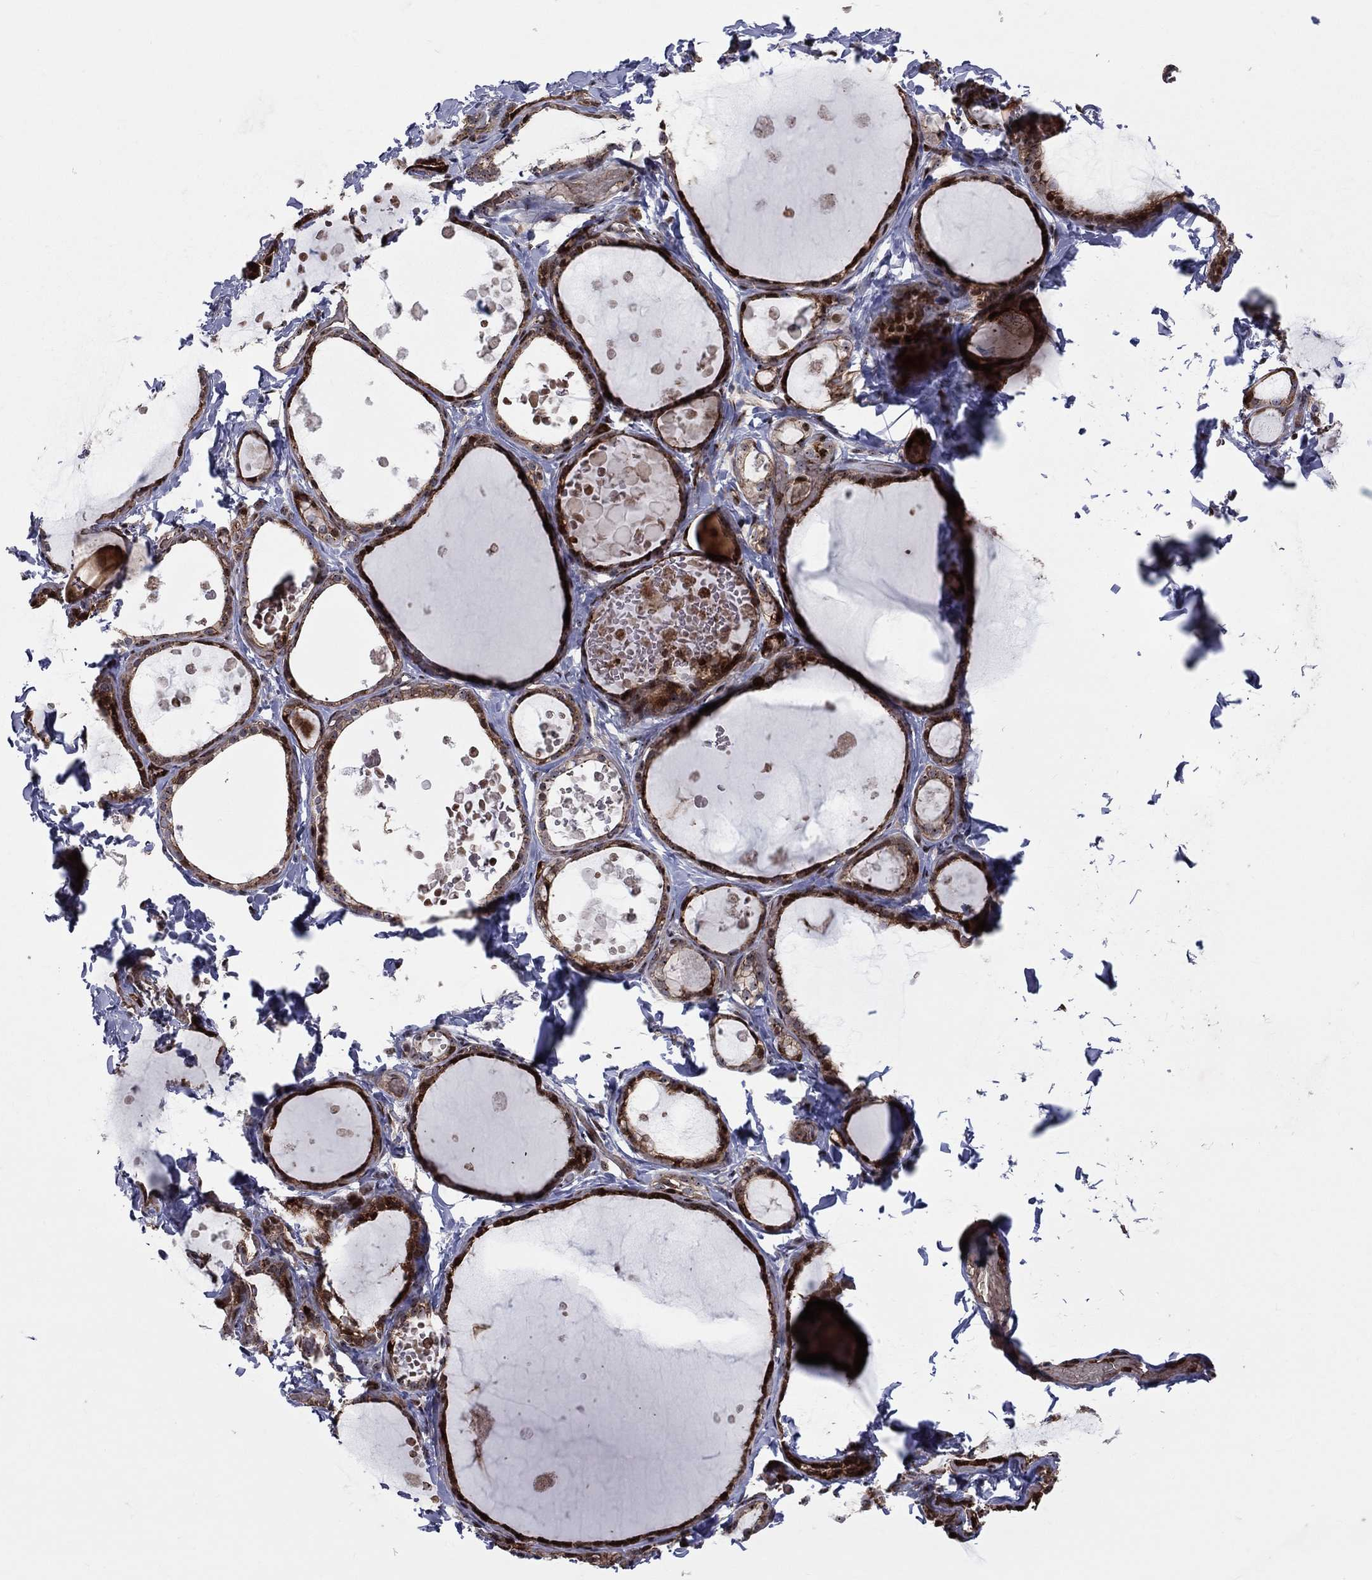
{"staining": {"intensity": "strong", "quantity": "25%-75%", "location": "cytoplasmic/membranous,nuclear"}, "tissue": "thyroid gland", "cell_type": "Glandular cells", "image_type": "normal", "snomed": [{"axis": "morphology", "description": "Normal tissue, NOS"}, {"axis": "topography", "description": "Thyroid gland"}], "caption": "This micrograph demonstrates benign thyroid gland stained with immunohistochemistry to label a protein in brown. The cytoplasmic/membranous,nuclear of glandular cells show strong positivity for the protein. Nuclei are counter-stained blue.", "gene": "VHL", "patient": {"sex": "female", "age": 56}}